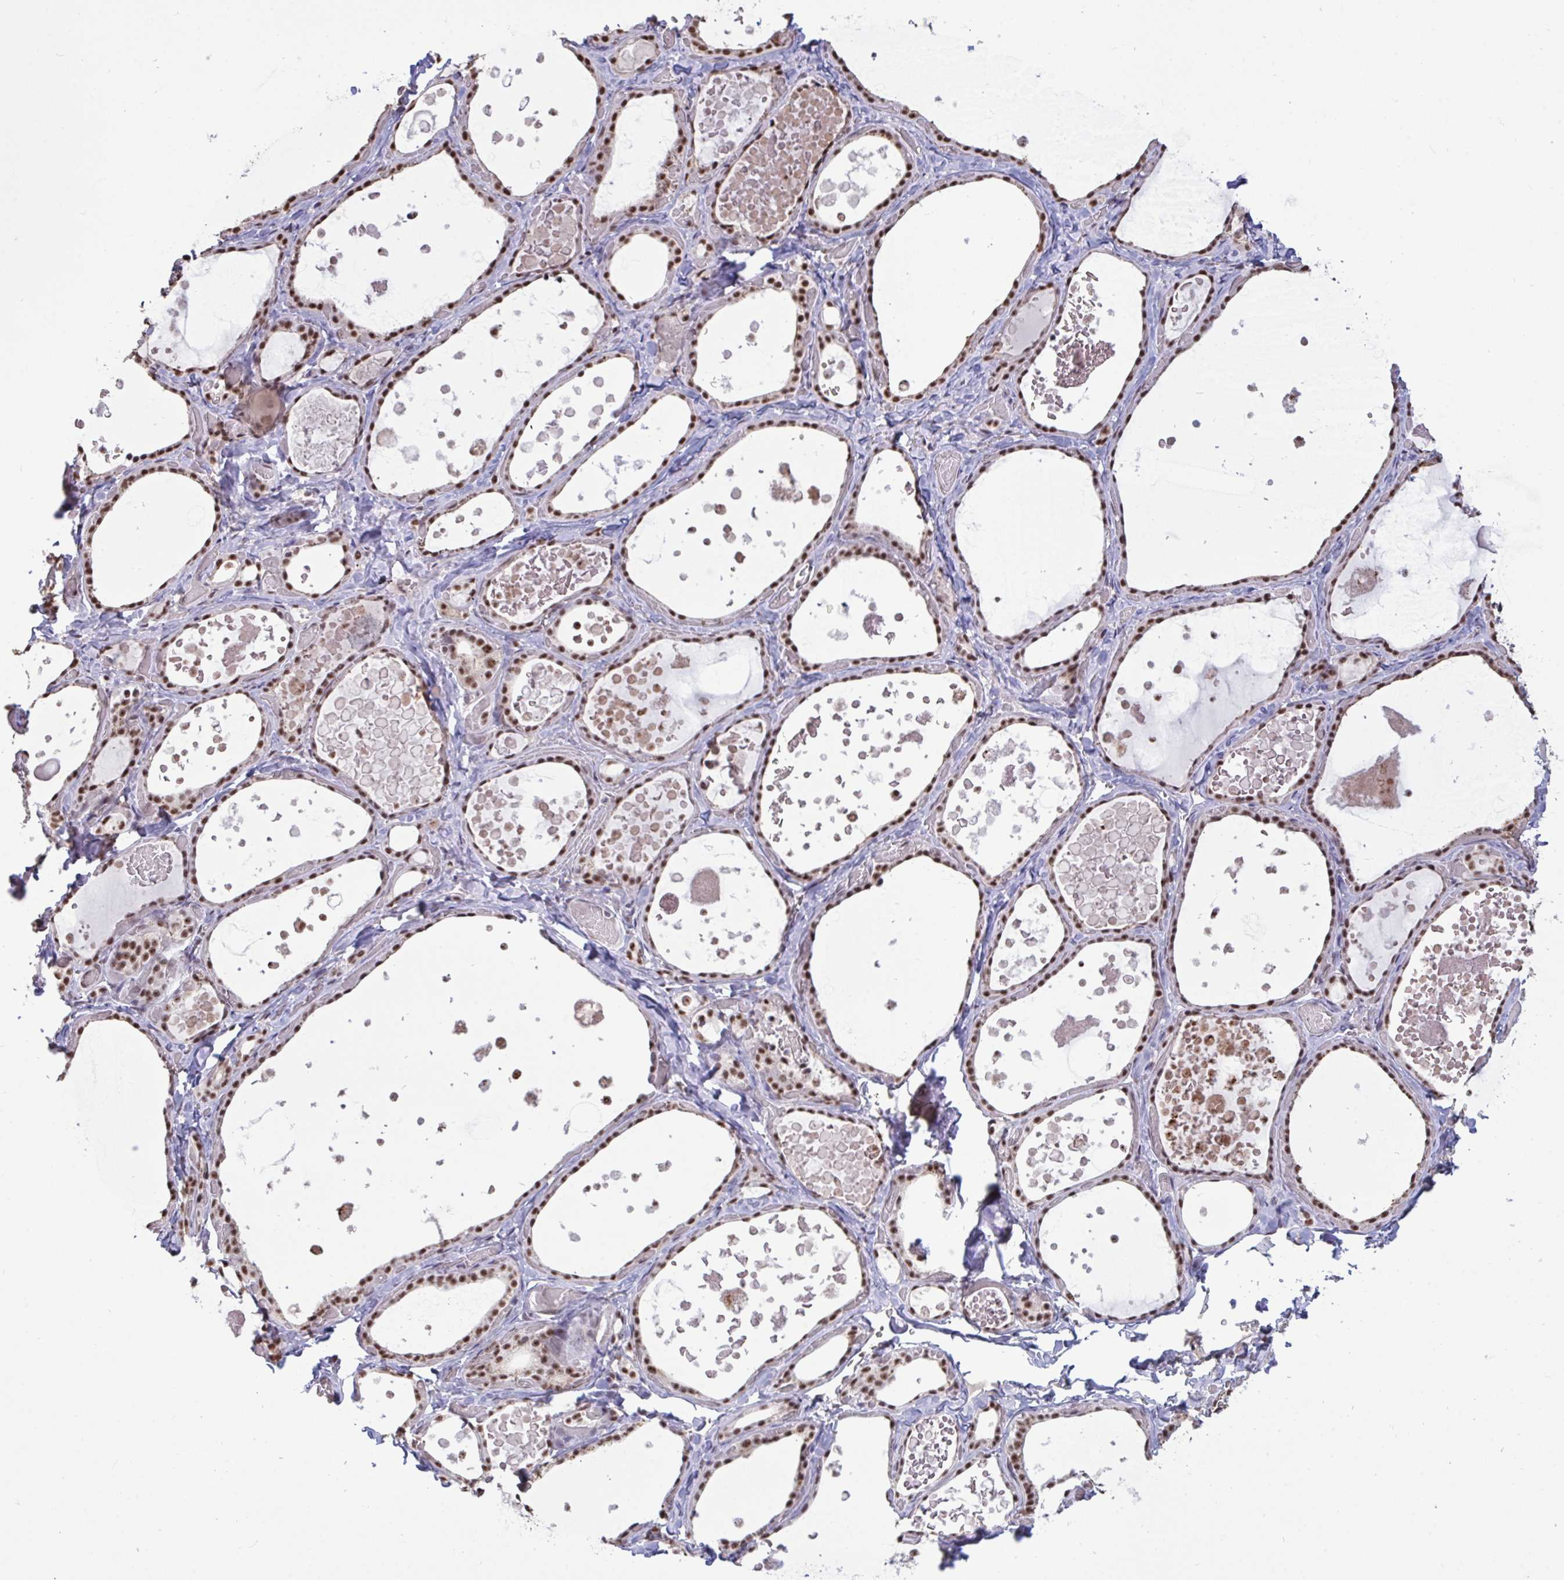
{"staining": {"intensity": "moderate", "quantity": ">75%", "location": "nuclear"}, "tissue": "thyroid gland", "cell_type": "Glandular cells", "image_type": "normal", "snomed": [{"axis": "morphology", "description": "Normal tissue, NOS"}, {"axis": "topography", "description": "Thyroid gland"}], "caption": "Immunohistochemistry micrograph of normal thyroid gland stained for a protein (brown), which demonstrates medium levels of moderate nuclear expression in about >75% of glandular cells.", "gene": "PUF60", "patient": {"sex": "female", "age": 56}}